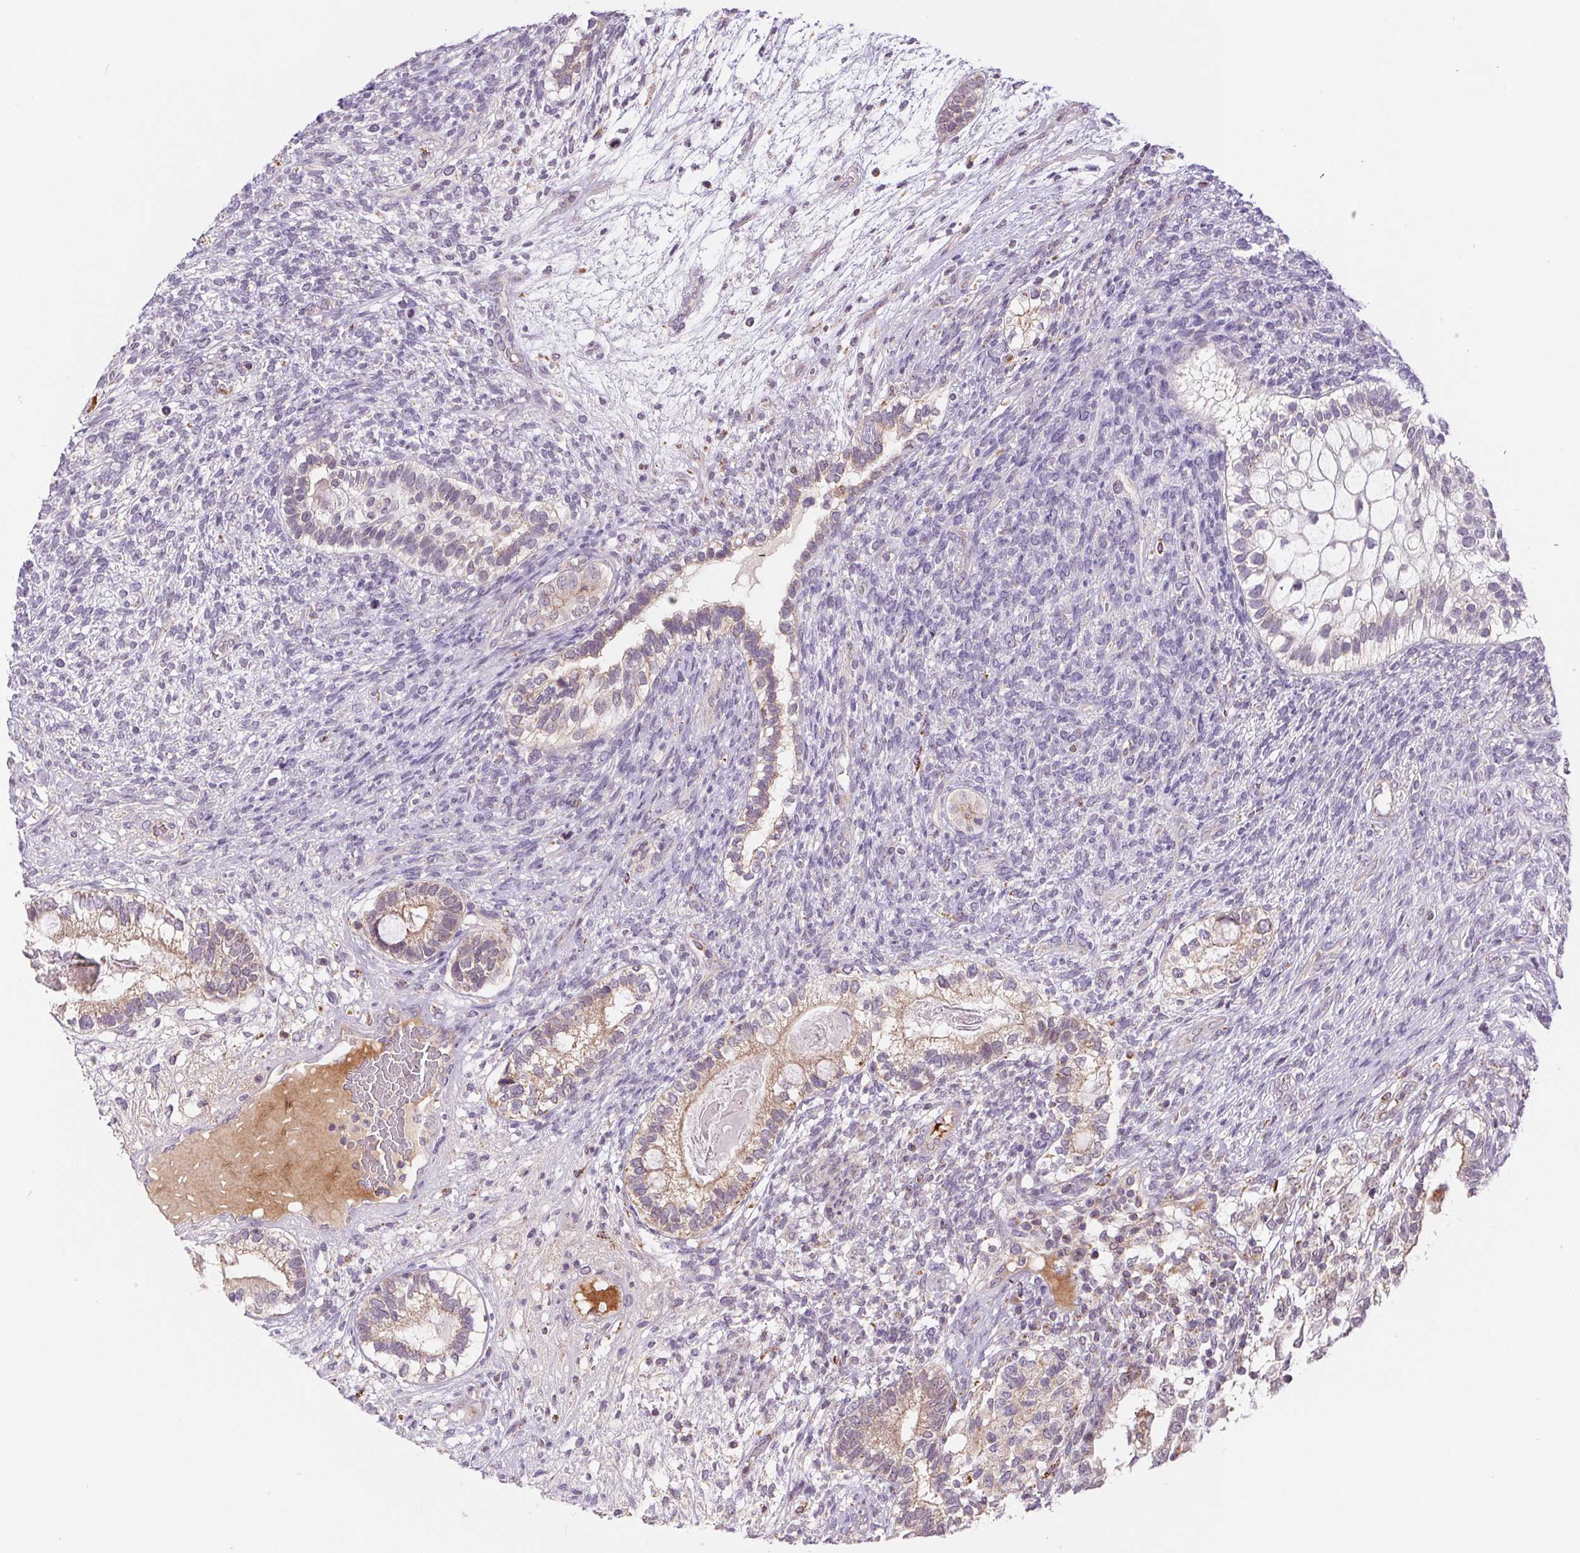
{"staining": {"intensity": "weak", "quantity": "25%-75%", "location": "cytoplasmic/membranous"}, "tissue": "testis cancer", "cell_type": "Tumor cells", "image_type": "cancer", "snomed": [{"axis": "morphology", "description": "Seminoma, NOS"}, {"axis": "morphology", "description": "Carcinoma, Embryonal, NOS"}, {"axis": "topography", "description": "Testis"}], "caption": "An immunohistochemistry (IHC) photomicrograph of tumor tissue is shown. Protein staining in brown shows weak cytoplasmic/membranous positivity in testis embryonal carcinoma within tumor cells.", "gene": "EMC6", "patient": {"sex": "male", "age": 41}}